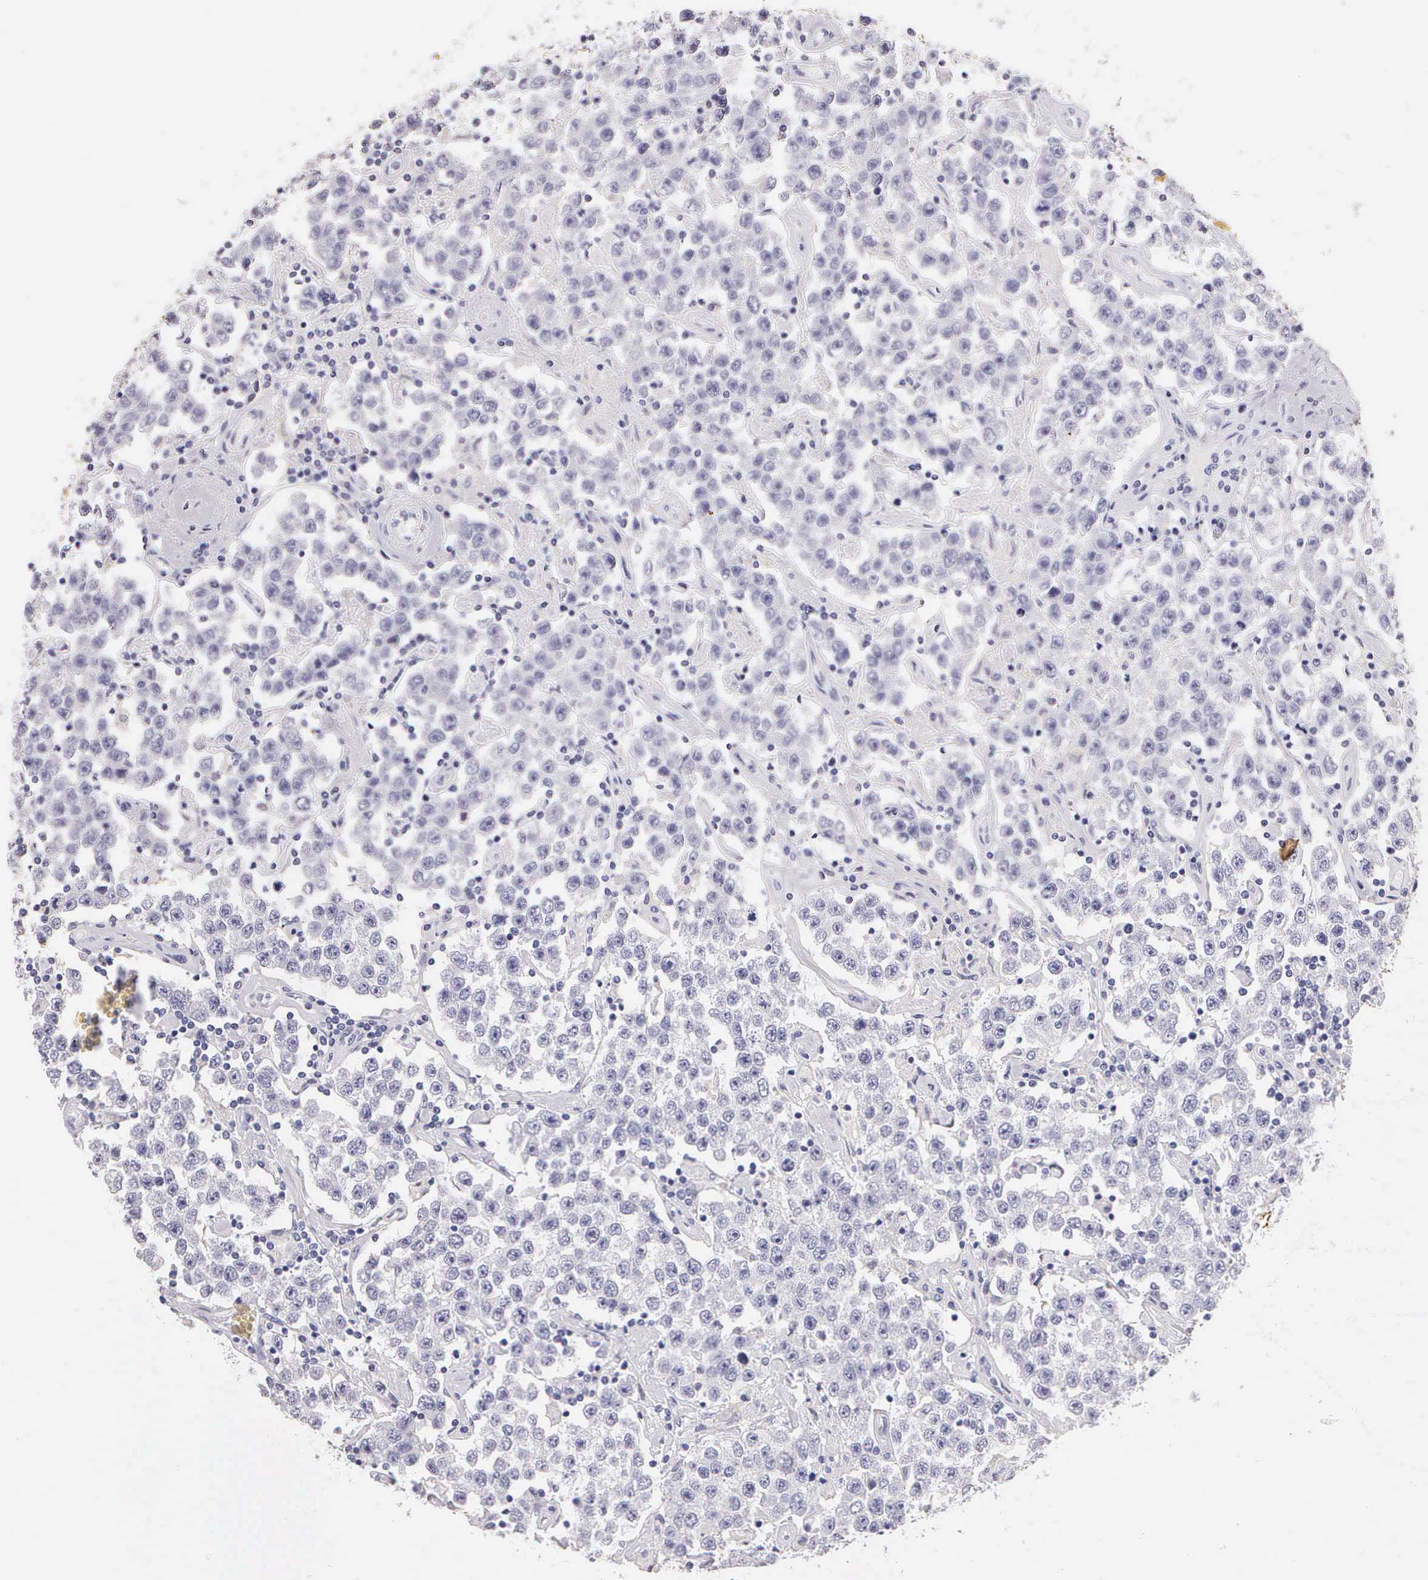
{"staining": {"intensity": "negative", "quantity": "none", "location": "none"}, "tissue": "testis cancer", "cell_type": "Tumor cells", "image_type": "cancer", "snomed": [{"axis": "morphology", "description": "Seminoma, NOS"}, {"axis": "topography", "description": "Testis"}], "caption": "DAB immunohistochemical staining of human seminoma (testis) displays no significant expression in tumor cells. (DAB (3,3'-diaminobenzidine) IHC with hematoxylin counter stain).", "gene": "KRT17", "patient": {"sex": "male", "age": 52}}